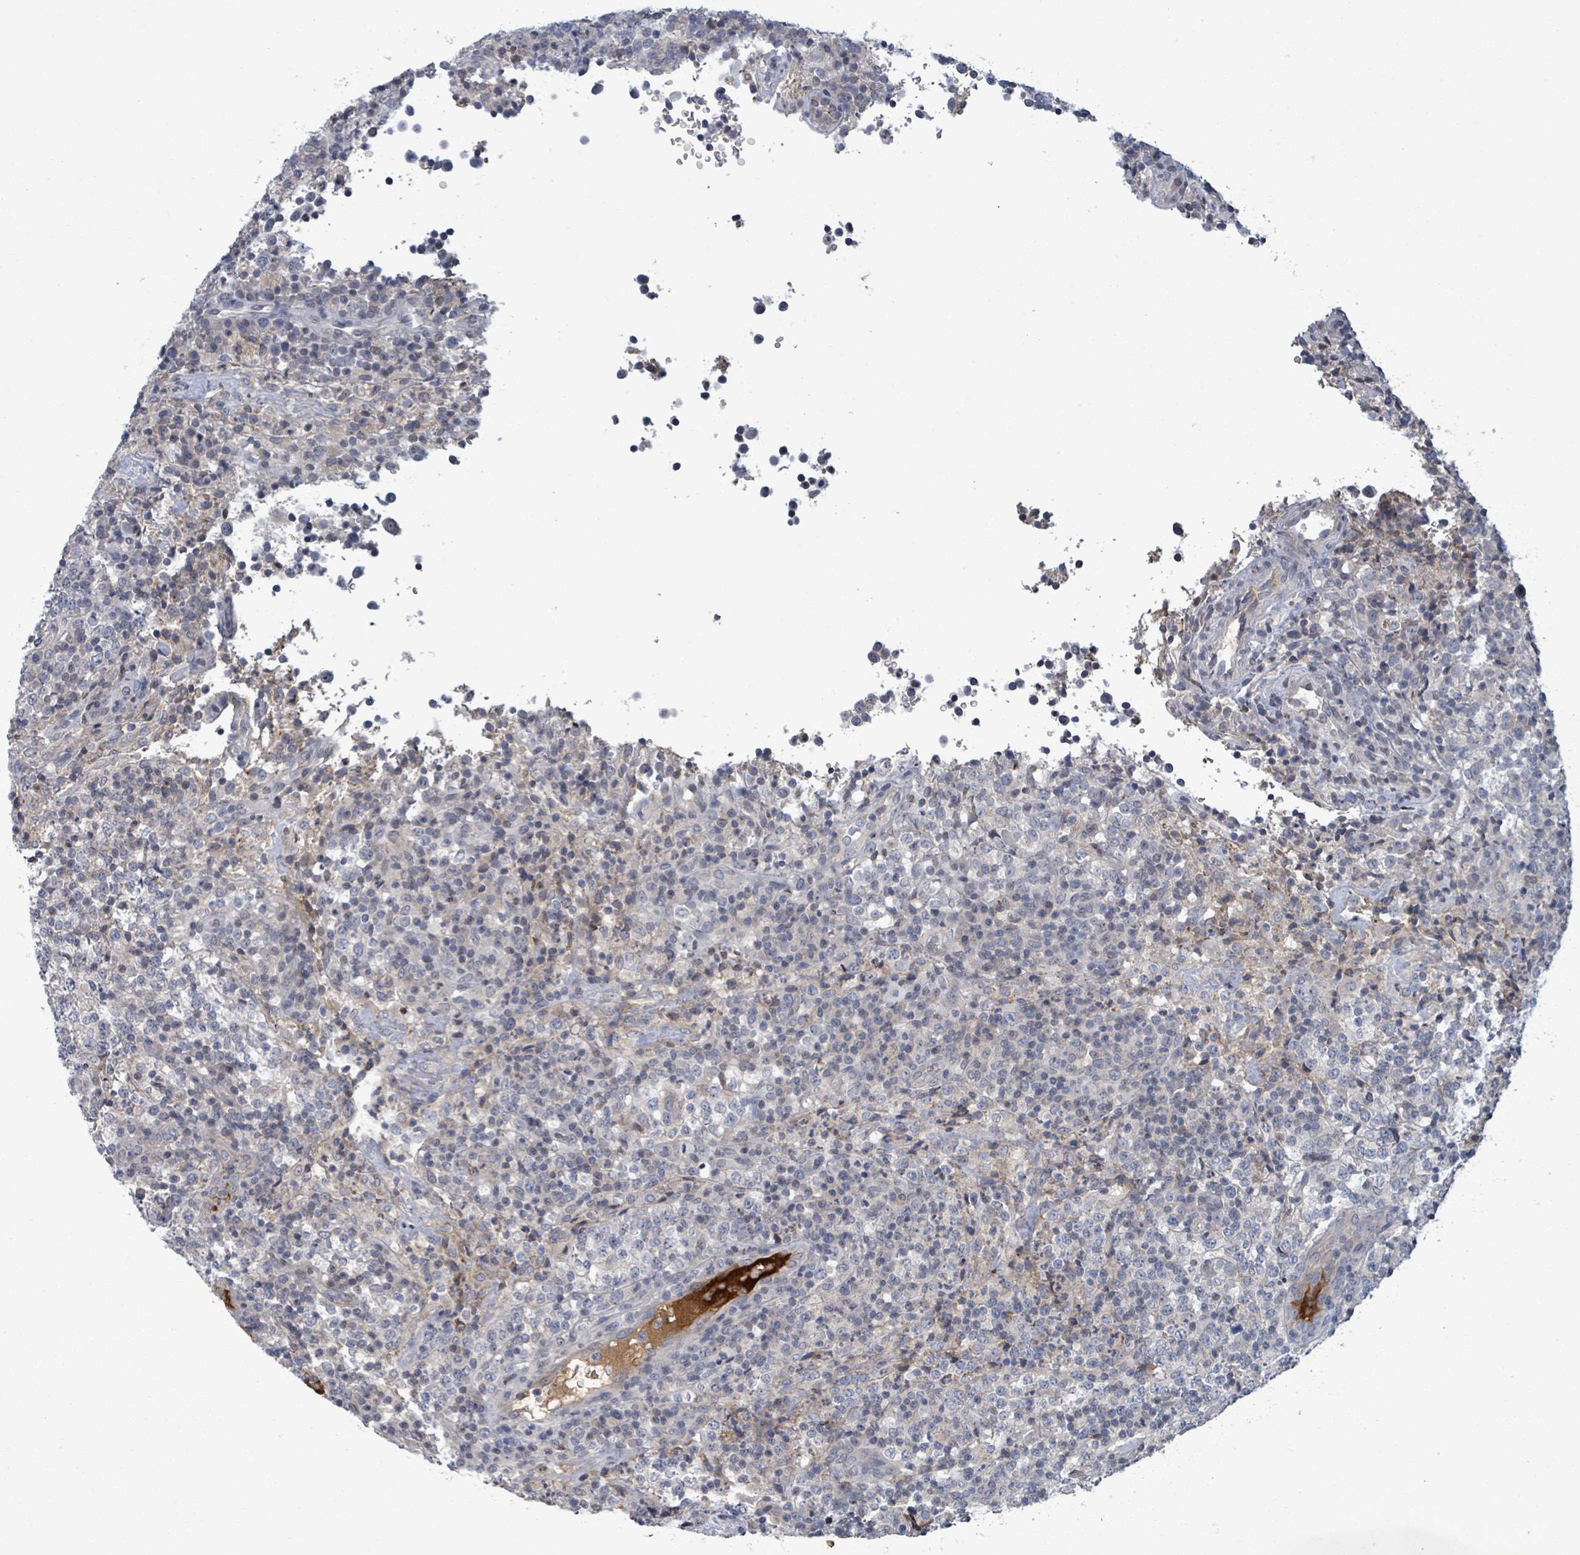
{"staining": {"intensity": "negative", "quantity": "none", "location": "none"}, "tissue": "lymphoma", "cell_type": "Tumor cells", "image_type": "cancer", "snomed": [{"axis": "morphology", "description": "Malignant lymphoma, non-Hodgkin's type, High grade"}, {"axis": "topography", "description": "Lymph node"}], "caption": "This is an IHC photomicrograph of high-grade malignant lymphoma, non-Hodgkin's type. There is no expression in tumor cells.", "gene": "GRM8", "patient": {"sex": "male", "age": 54}}